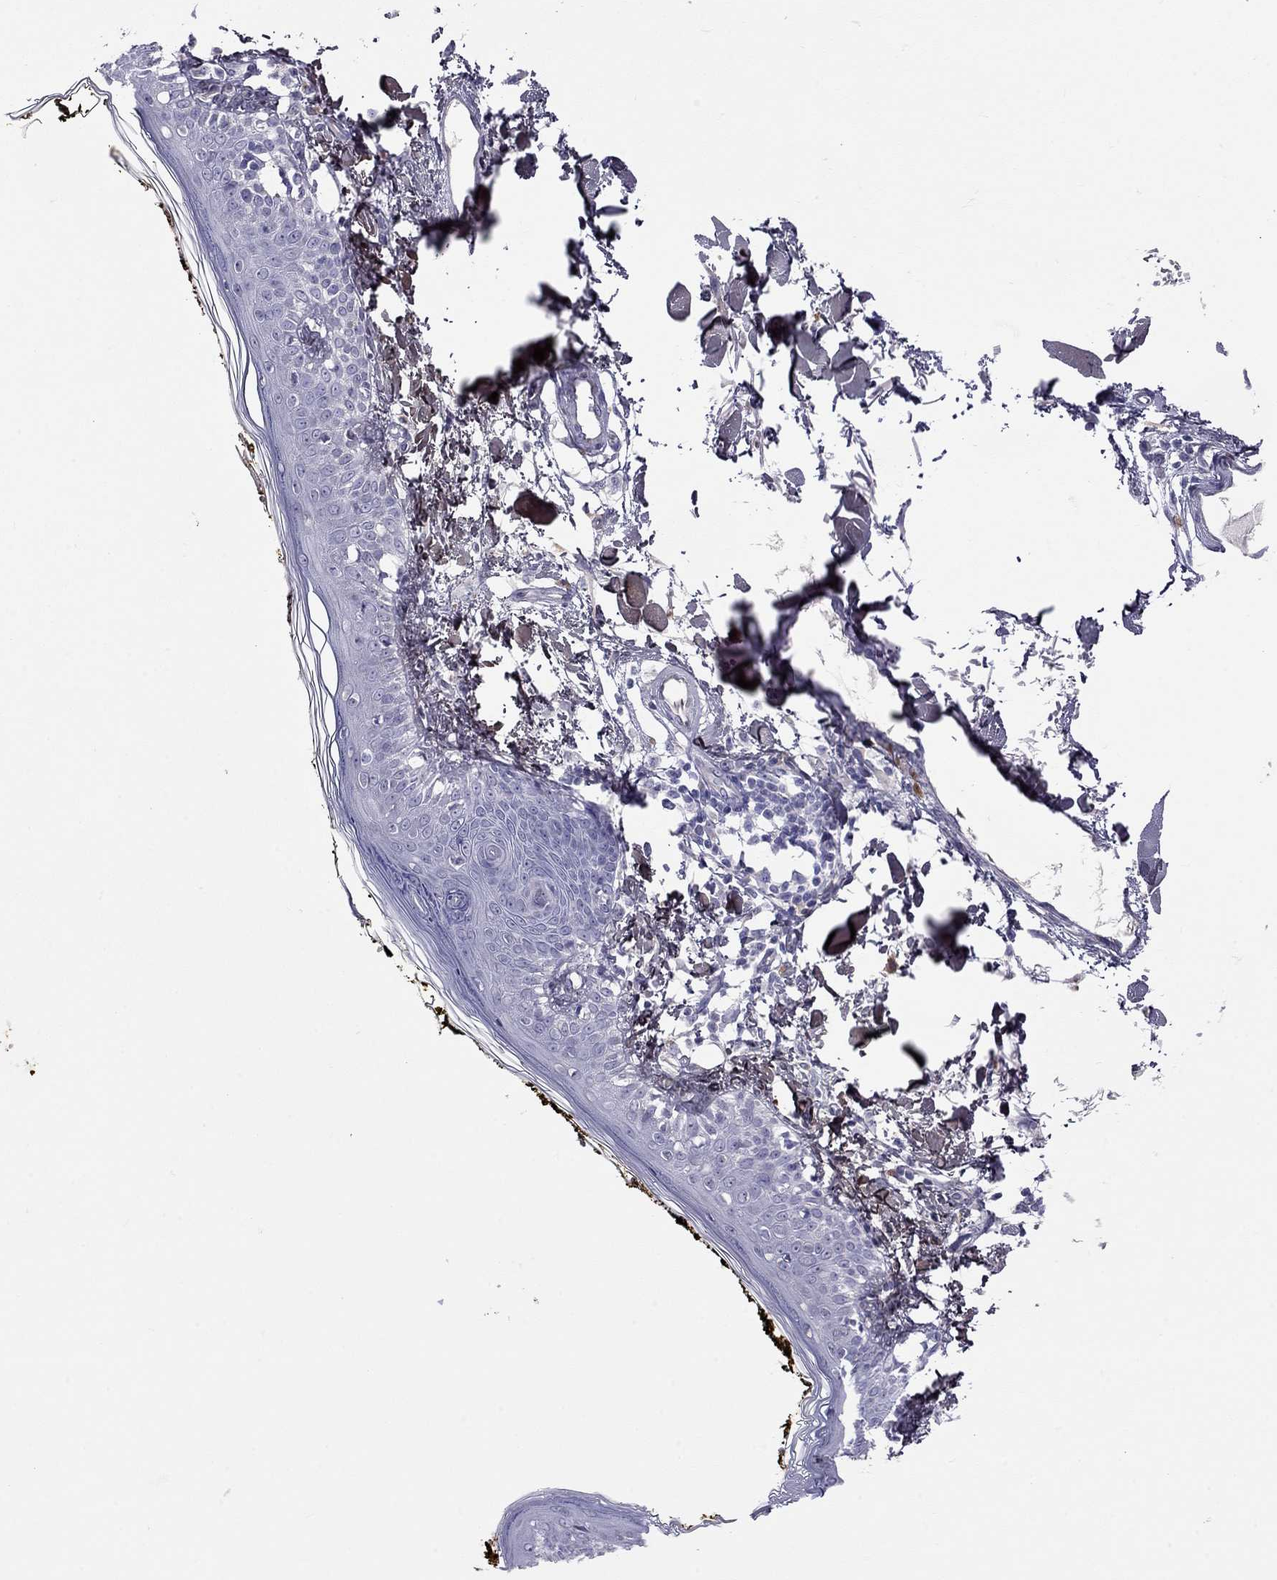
{"staining": {"intensity": "negative", "quantity": "none", "location": "none"}, "tissue": "skin", "cell_type": "Fibroblasts", "image_type": "normal", "snomed": [{"axis": "morphology", "description": "Normal tissue, NOS"}, {"axis": "topography", "description": "Skin"}], "caption": "A high-resolution photomicrograph shows immunohistochemistry (IHC) staining of normal skin, which demonstrates no significant positivity in fibroblasts. Brightfield microscopy of IHC stained with DAB (3,3'-diaminobenzidine) (brown) and hematoxylin (blue), captured at high magnification.", "gene": "C8orf88", "patient": {"sex": "male", "age": 76}}